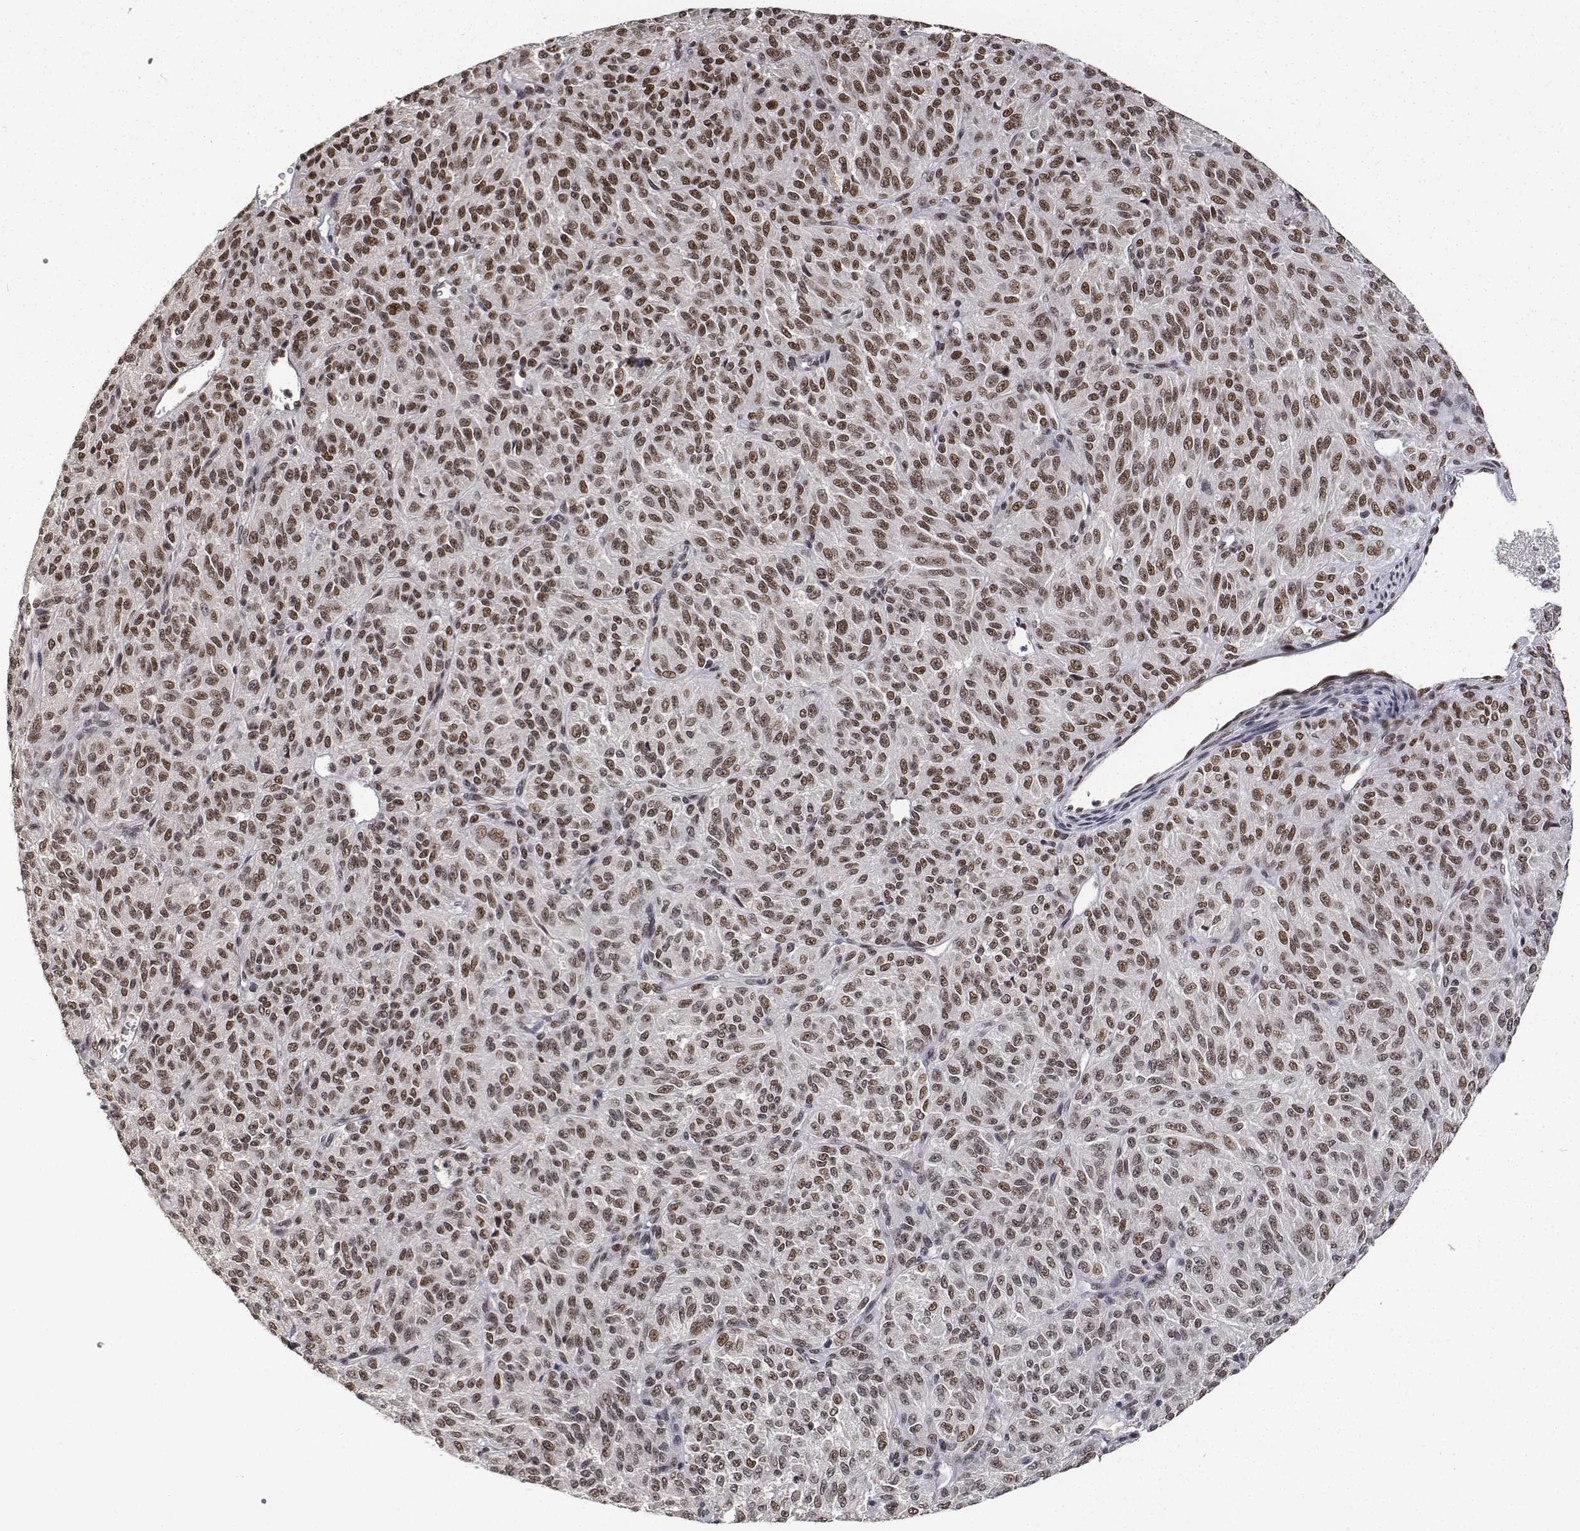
{"staining": {"intensity": "moderate", "quantity": ">75%", "location": "nuclear"}, "tissue": "melanoma", "cell_type": "Tumor cells", "image_type": "cancer", "snomed": [{"axis": "morphology", "description": "Malignant melanoma, Metastatic site"}, {"axis": "topography", "description": "Brain"}], "caption": "A brown stain highlights moderate nuclear positivity of a protein in melanoma tumor cells.", "gene": "ATRX", "patient": {"sex": "female", "age": 56}}